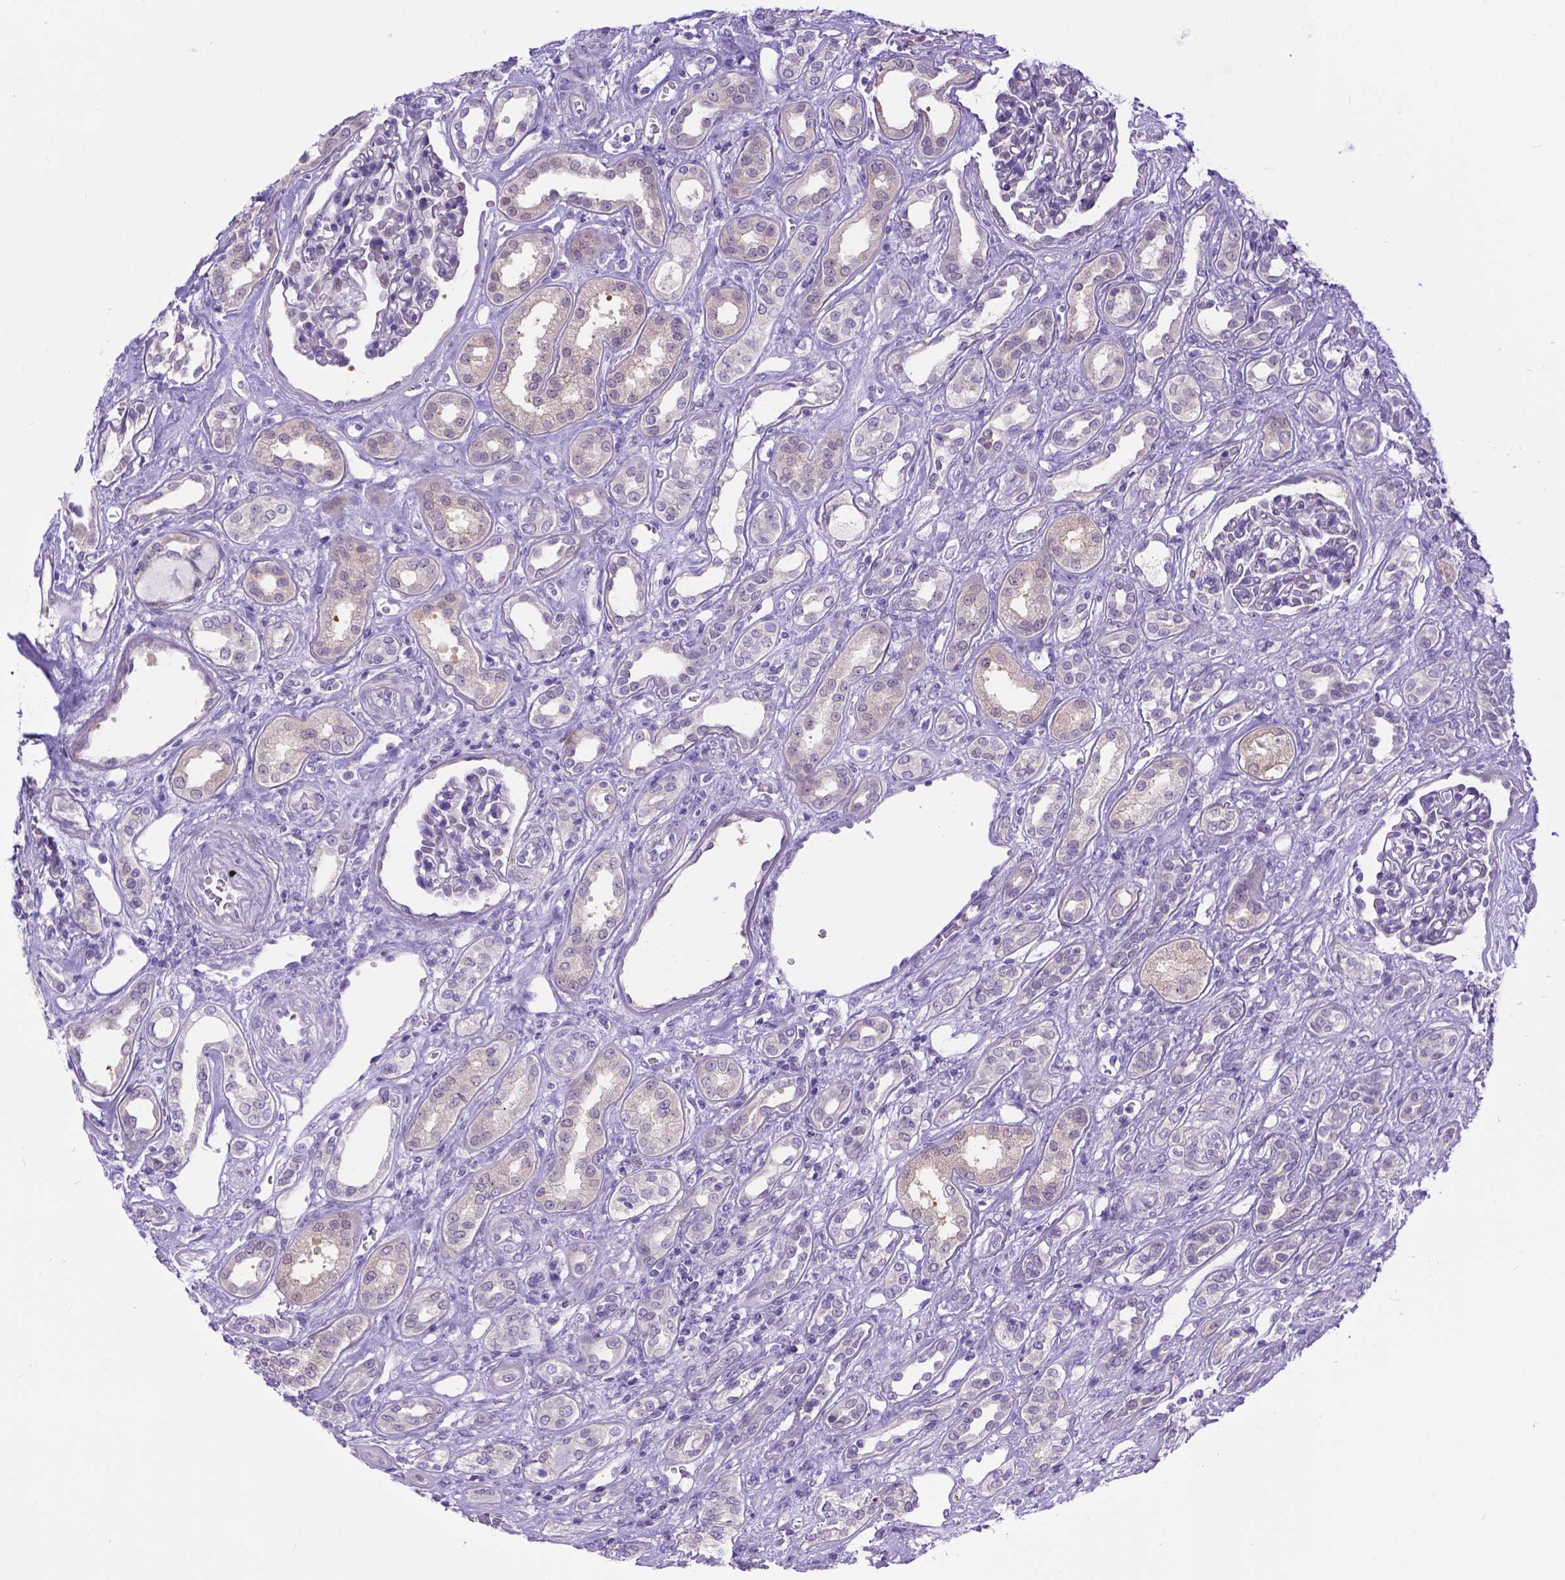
{"staining": {"intensity": "negative", "quantity": "none", "location": "none"}, "tissue": "renal cancer", "cell_type": "Tumor cells", "image_type": "cancer", "snomed": [{"axis": "morphology", "description": "Adenocarcinoma, NOS"}, {"axis": "topography", "description": "Kidney"}], "caption": "High power microscopy photomicrograph of an IHC histopathology image of renal cancer, revealing no significant staining in tumor cells. The staining was performed using DAB to visualize the protein expression in brown, while the nuclei were stained in blue with hematoxylin (Magnification: 20x).", "gene": "TTLL6", "patient": {"sex": "male", "age": 63}}